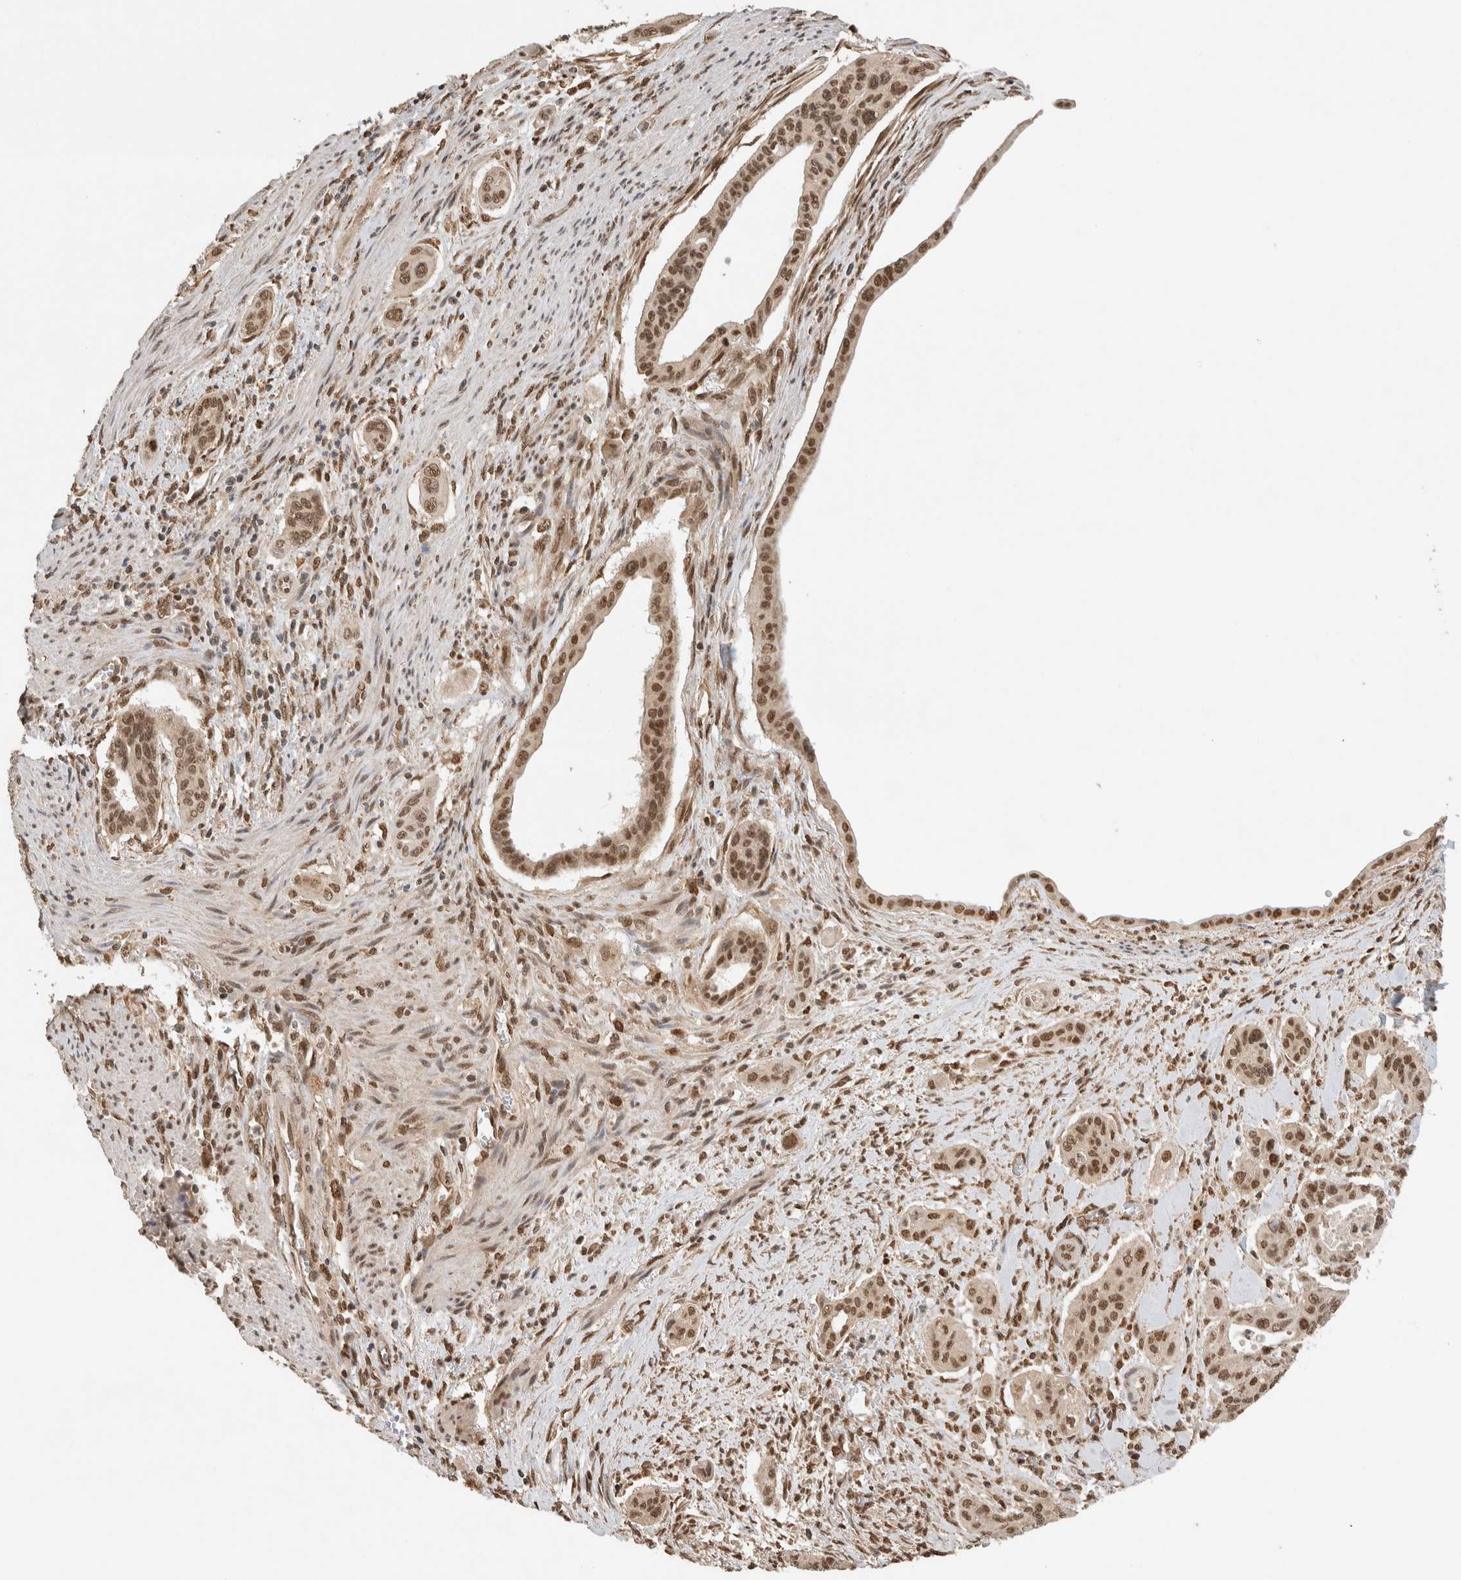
{"staining": {"intensity": "moderate", "quantity": ">75%", "location": "nuclear"}, "tissue": "pancreatic cancer", "cell_type": "Tumor cells", "image_type": "cancer", "snomed": [{"axis": "morphology", "description": "Adenocarcinoma, NOS"}, {"axis": "topography", "description": "Pancreas"}], "caption": "Human pancreatic adenocarcinoma stained with a protein marker shows moderate staining in tumor cells.", "gene": "C1orf21", "patient": {"sex": "male", "age": 77}}